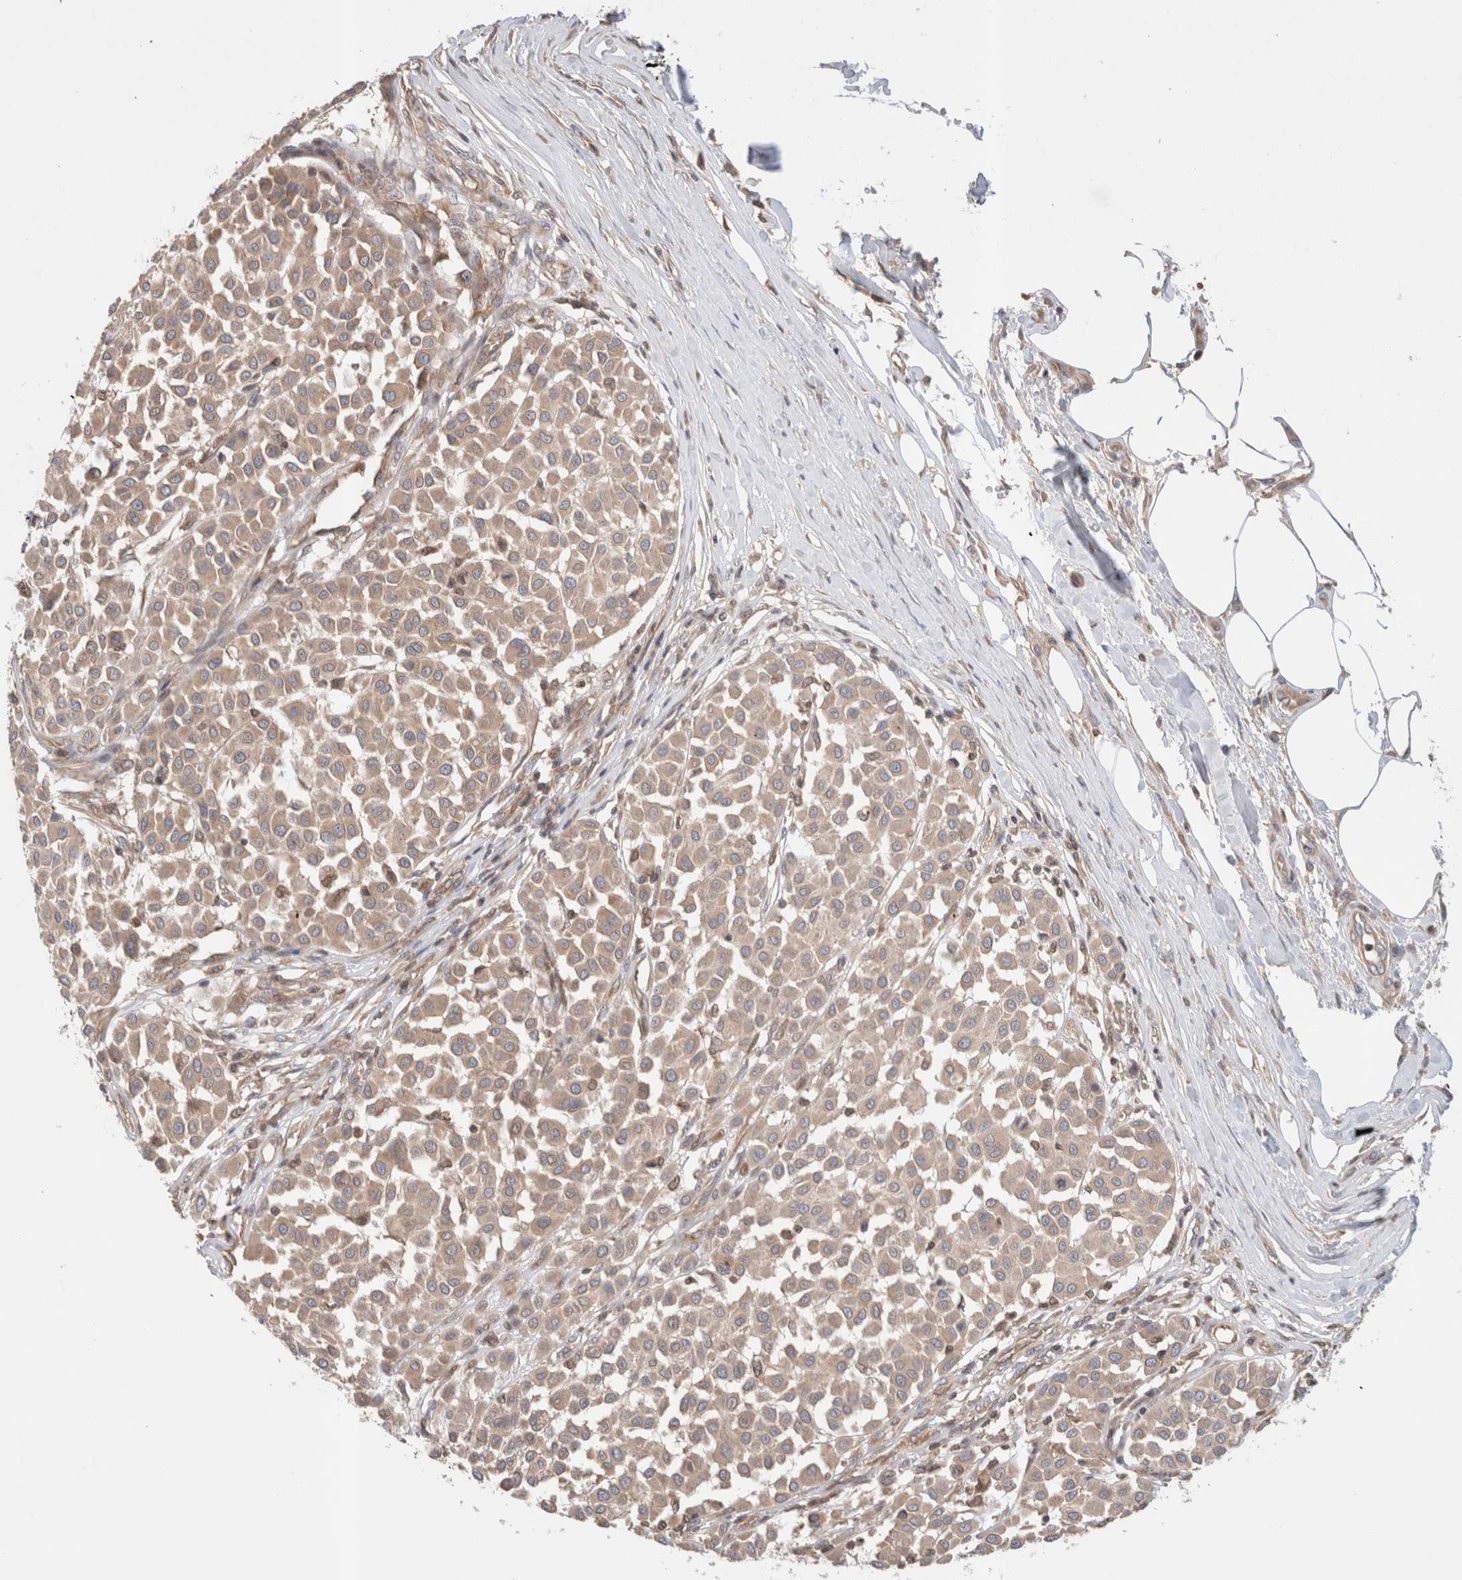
{"staining": {"intensity": "weak", "quantity": ">75%", "location": "cytoplasmic/membranous"}, "tissue": "melanoma", "cell_type": "Tumor cells", "image_type": "cancer", "snomed": [{"axis": "morphology", "description": "Malignant melanoma, Metastatic site"}, {"axis": "topography", "description": "Soft tissue"}], "caption": "IHC (DAB) staining of human malignant melanoma (metastatic site) shows weak cytoplasmic/membranous protein positivity in about >75% of tumor cells.", "gene": "SIKE1", "patient": {"sex": "male", "age": 41}}